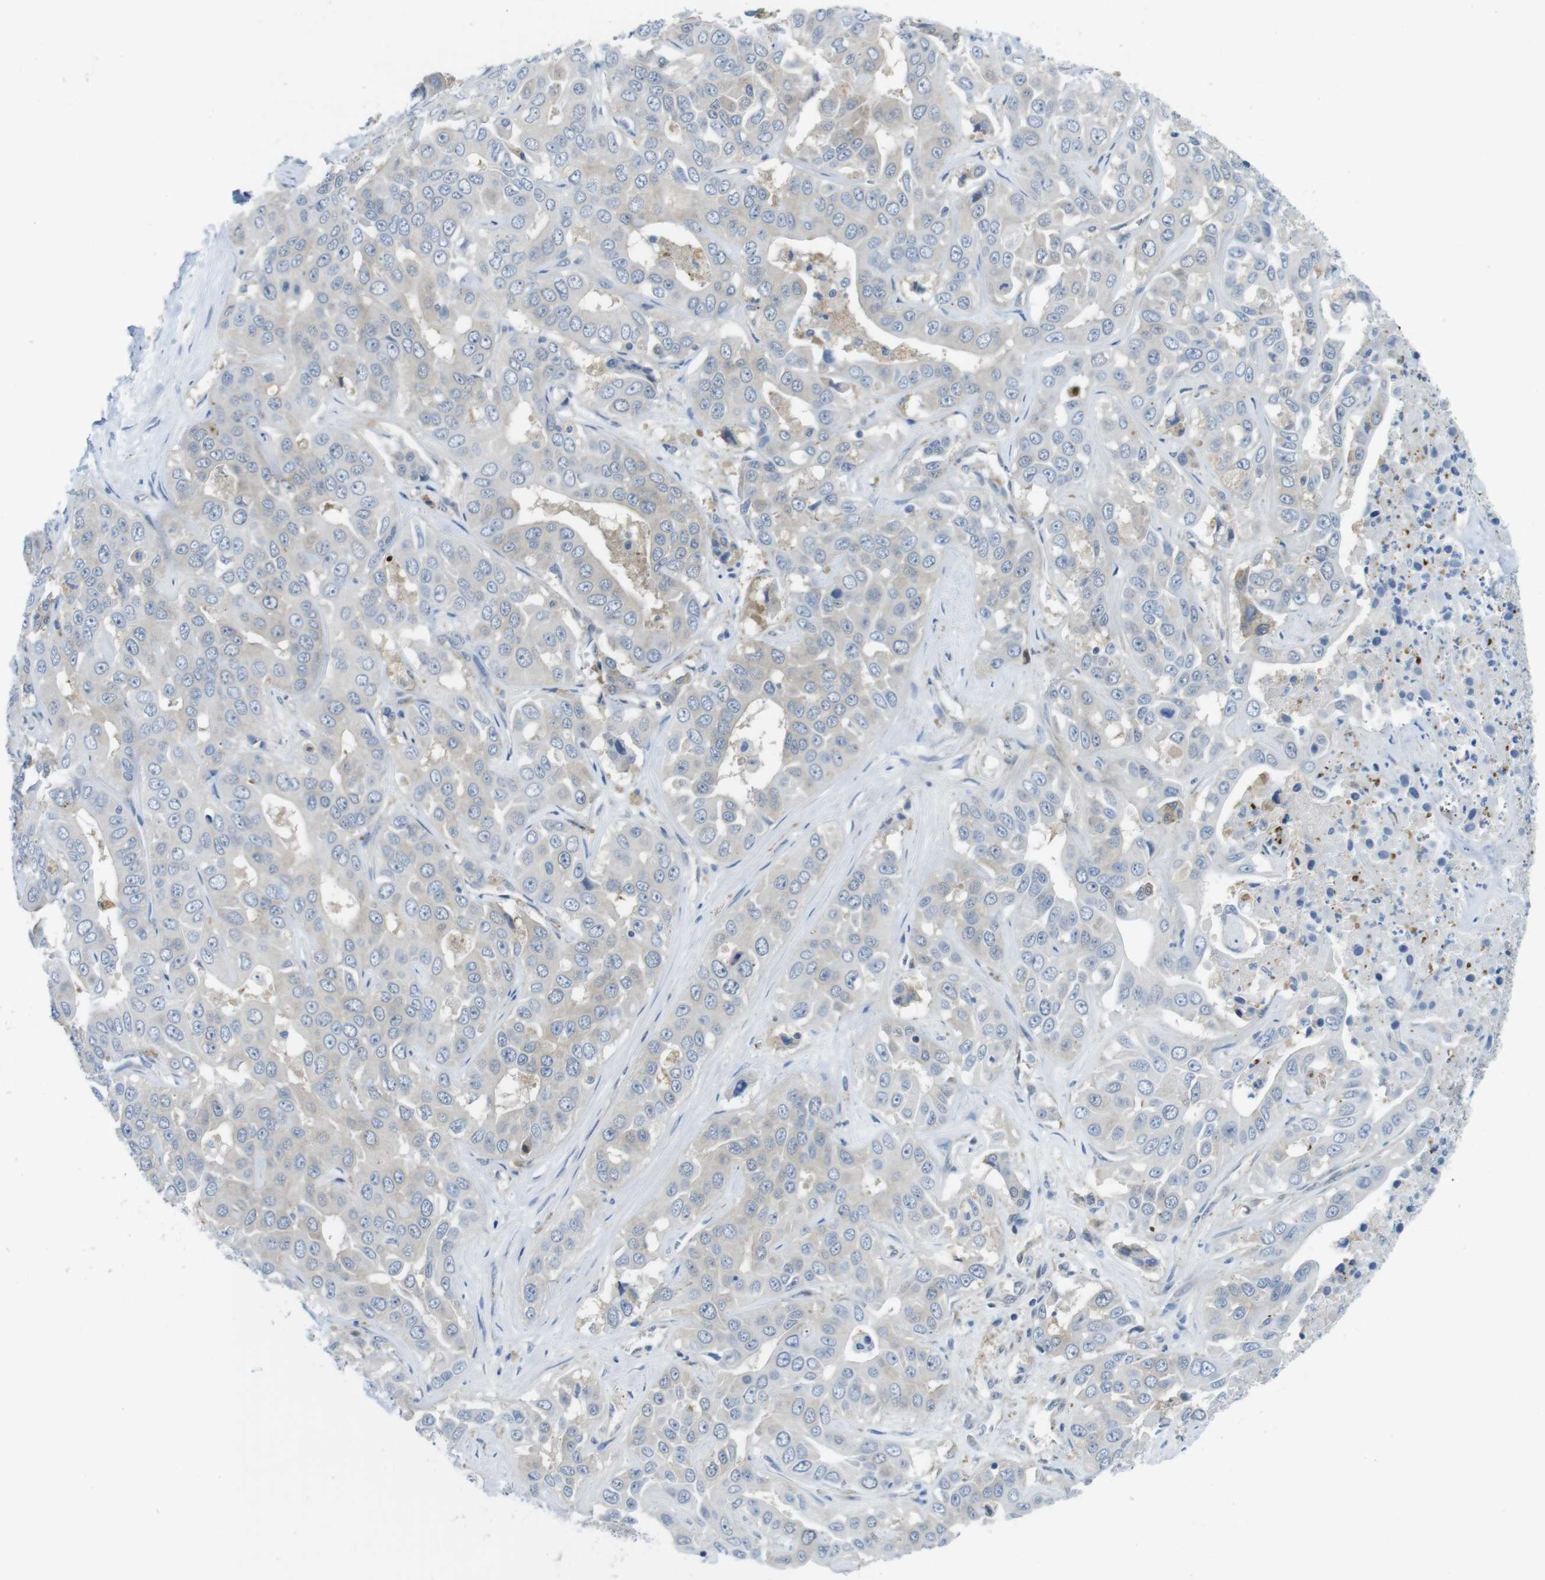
{"staining": {"intensity": "weak", "quantity": "<25%", "location": "cytoplasmic/membranous"}, "tissue": "liver cancer", "cell_type": "Tumor cells", "image_type": "cancer", "snomed": [{"axis": "morphology", "description": "Cholangiocarcinoma"}, {"axis": "topography", "description": "Liver"}], "caption": "There is no significant expression in tumor cells of liver cholangiocarcinoma. (Stains: DAB (3,3'-diaminobenzidine) immunohistochemistry (IHC) with hematoxylin counter stain, Microscopy: brightfield microscopy at high magnification).", "gene": "CASP2", "patient": {"sex": "female", "age": 52}}